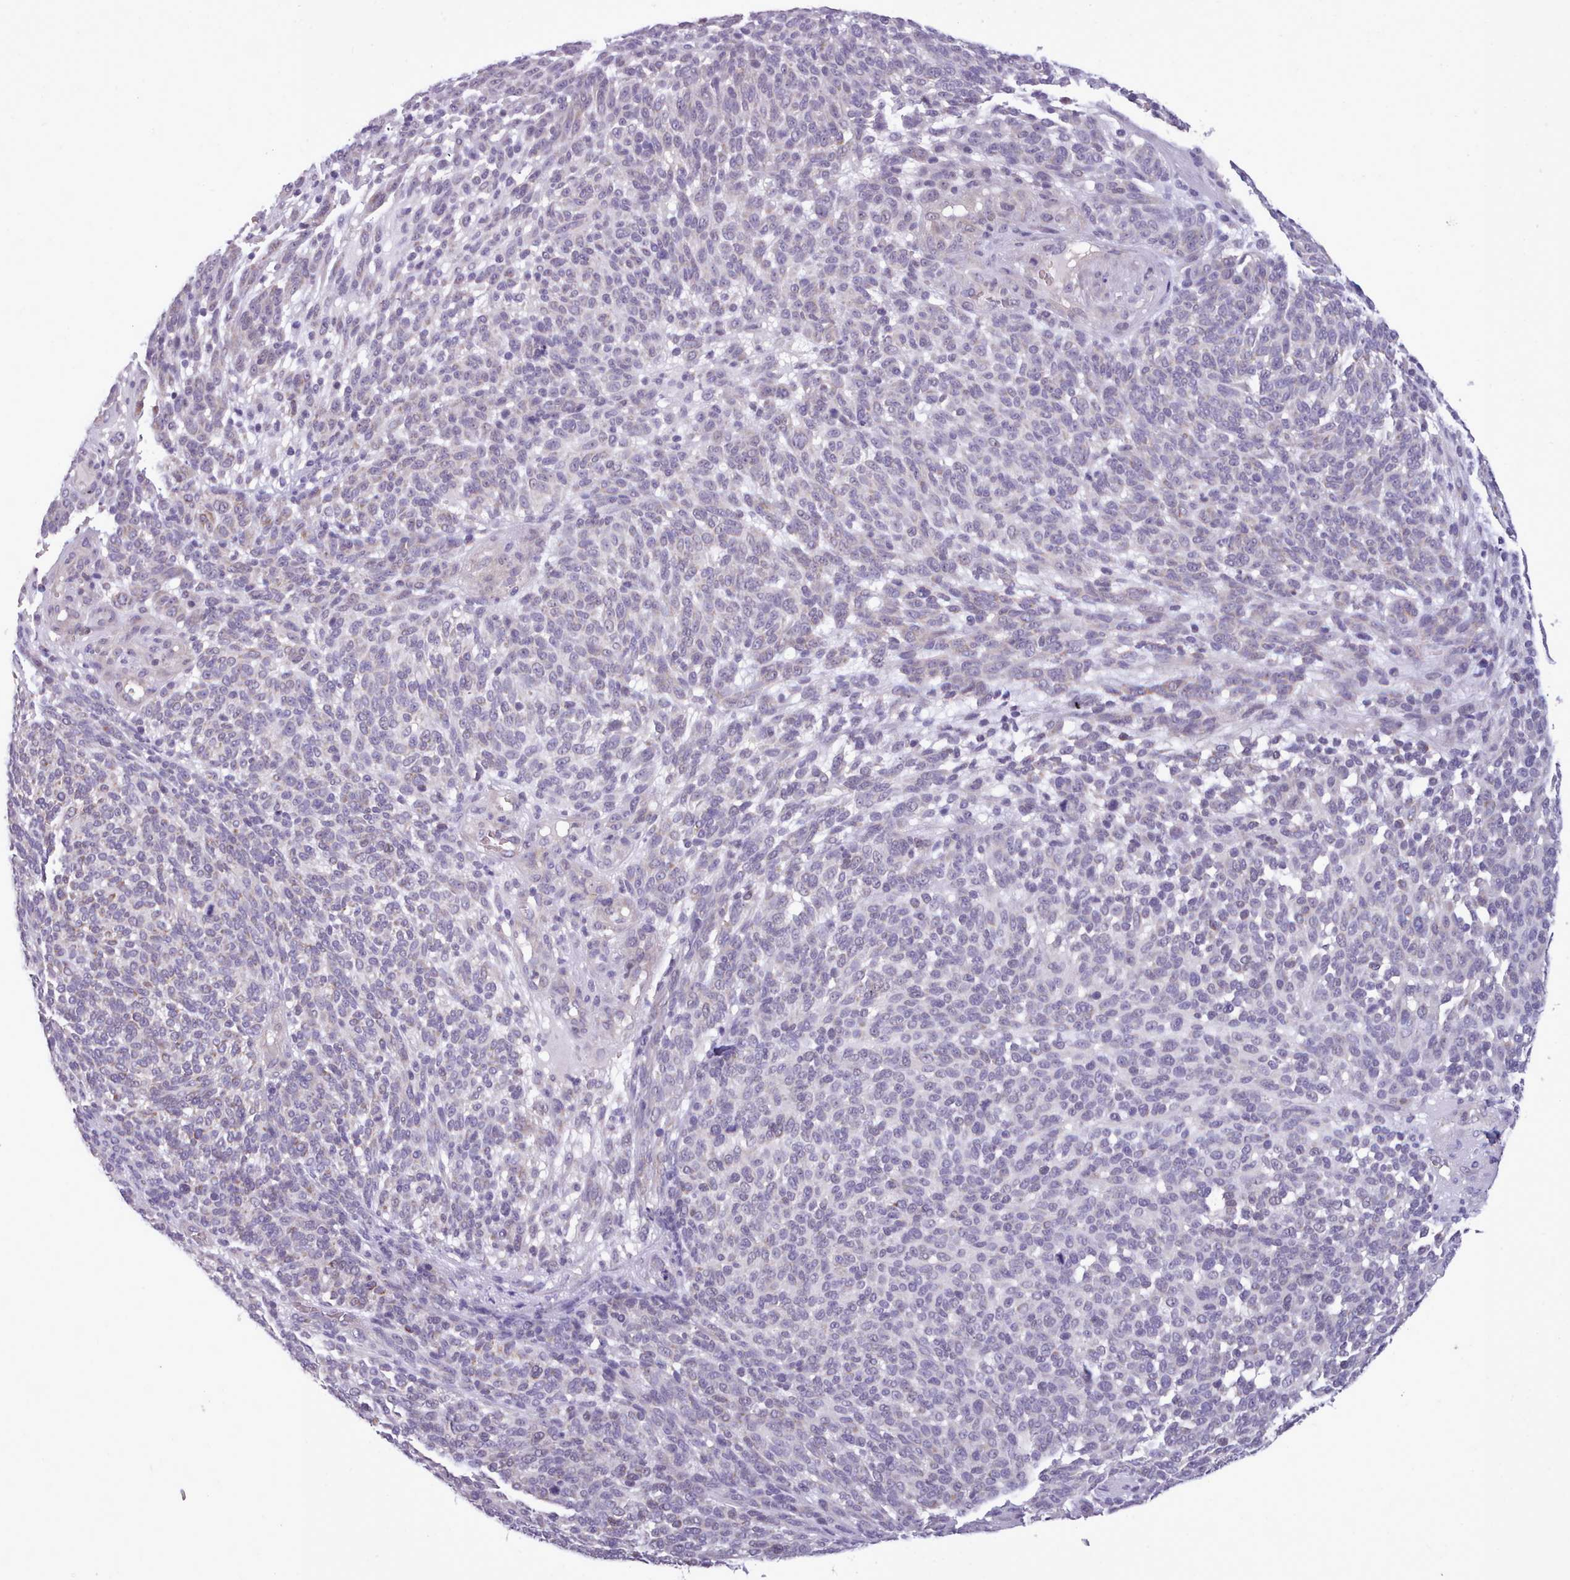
{"staining": {"intensity": "negative", "quantity": "none", "location": "none"}, "tissue": "melanoma", "cell_type": "Tumor cells", "image_type": "cancer", "snomed": [{"axis": "morphology", "description": "Malignant melanoma, NOS"}, {"axis": "topography", "description": "Skin"}], "caption": "Melanoma was stained to show a protein in brown. There is no significant expression in tumor cells.", "gene": "KCTD16", "patient": {"sex": "male", "age": 49}}